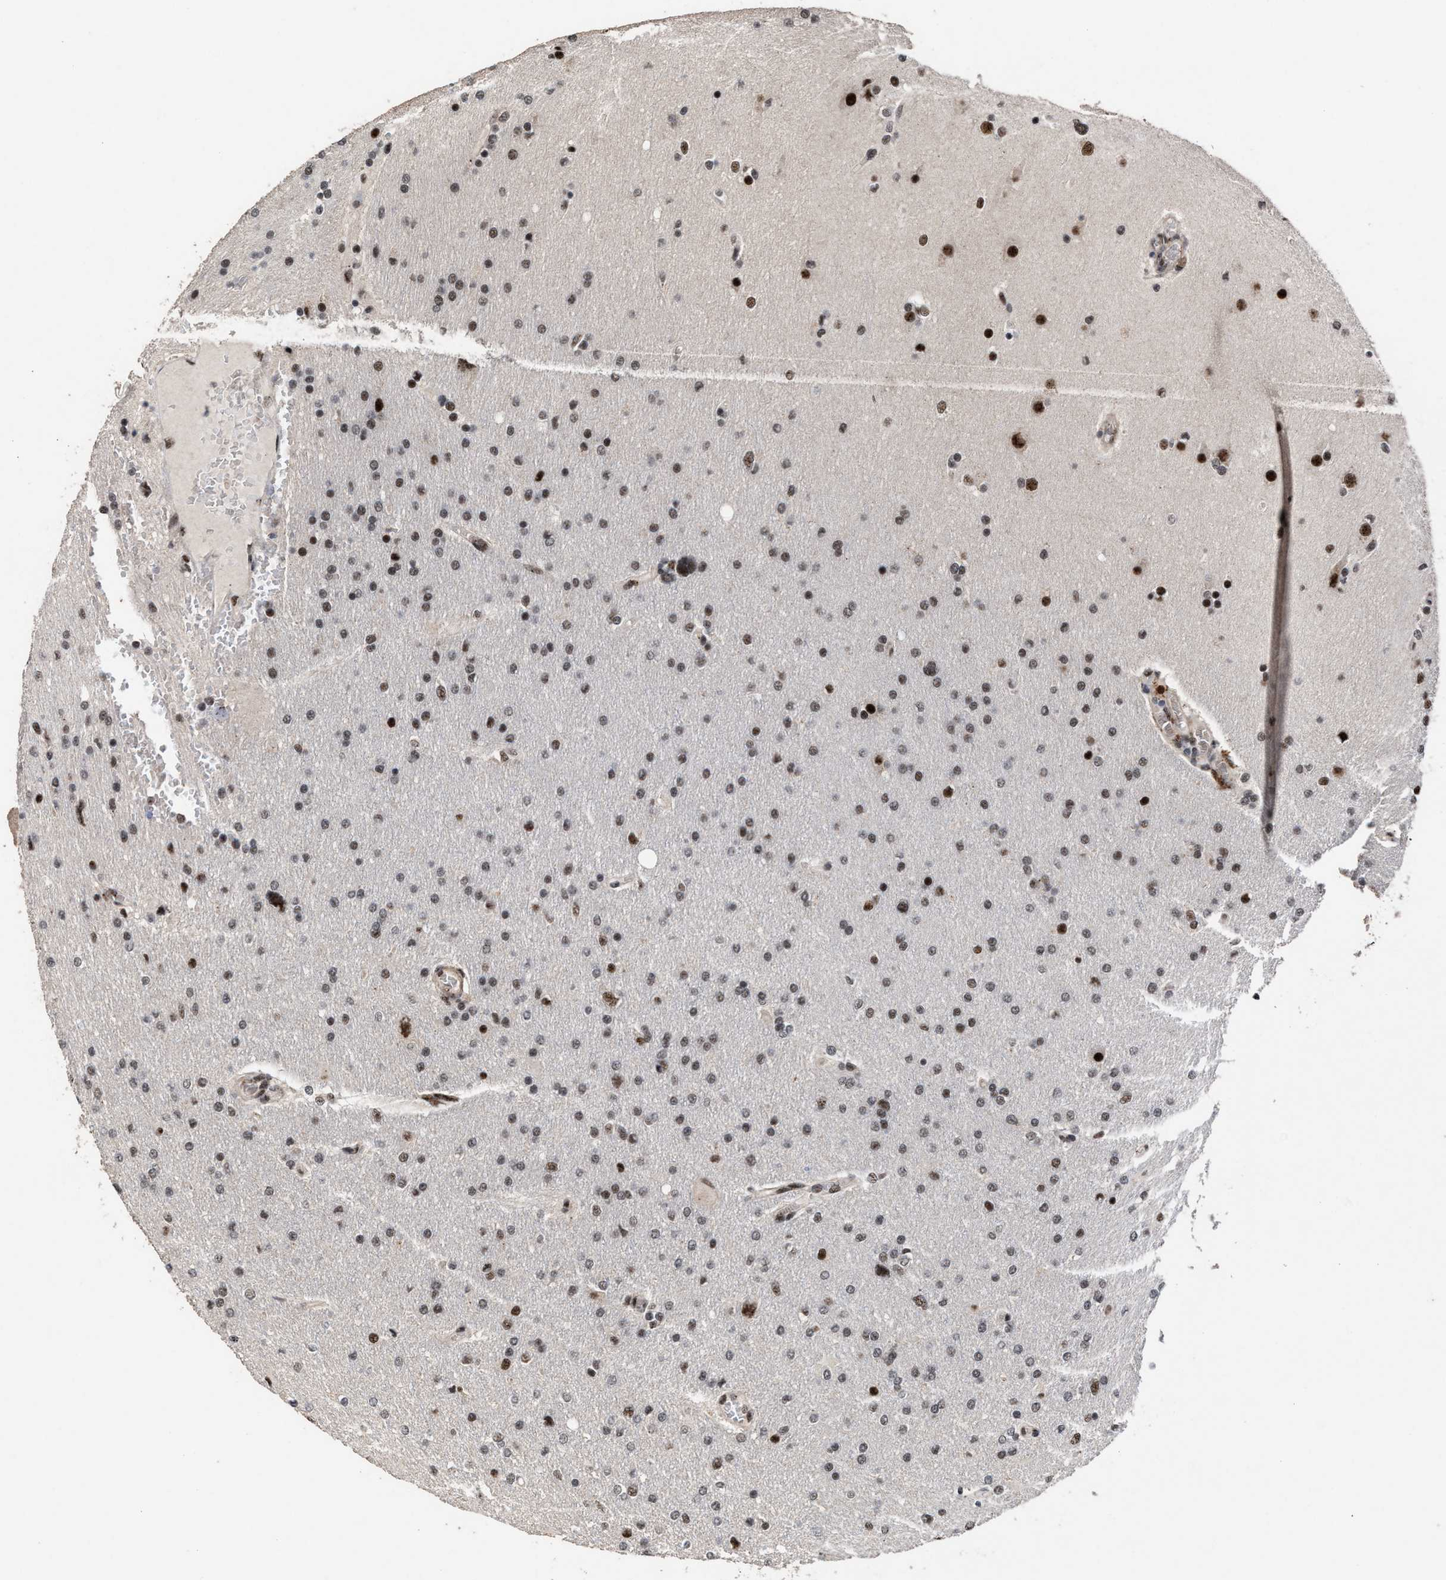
{"staining": {"intensity": "strong", "quantity": "25%-75%", "location": "nuclear"}, "tissue": "glioma", "cell_type": "Tumor cells", "image_type": "cancer", "snomed": [{"axis": "morphology", "description": "Glioma, malignant, High grade"}, {"axis": "topography", "description": "Cerebral cortex"}], "caption": "Protein staining of glioma tissue shows strong nuclear staining in about 25%-75% of tumor cells. (brown staining indicates protein expression, while blue staining denotes nuclei).", "gene": "EIF4A3", "patient": {"sex": "female", "age": 36}}